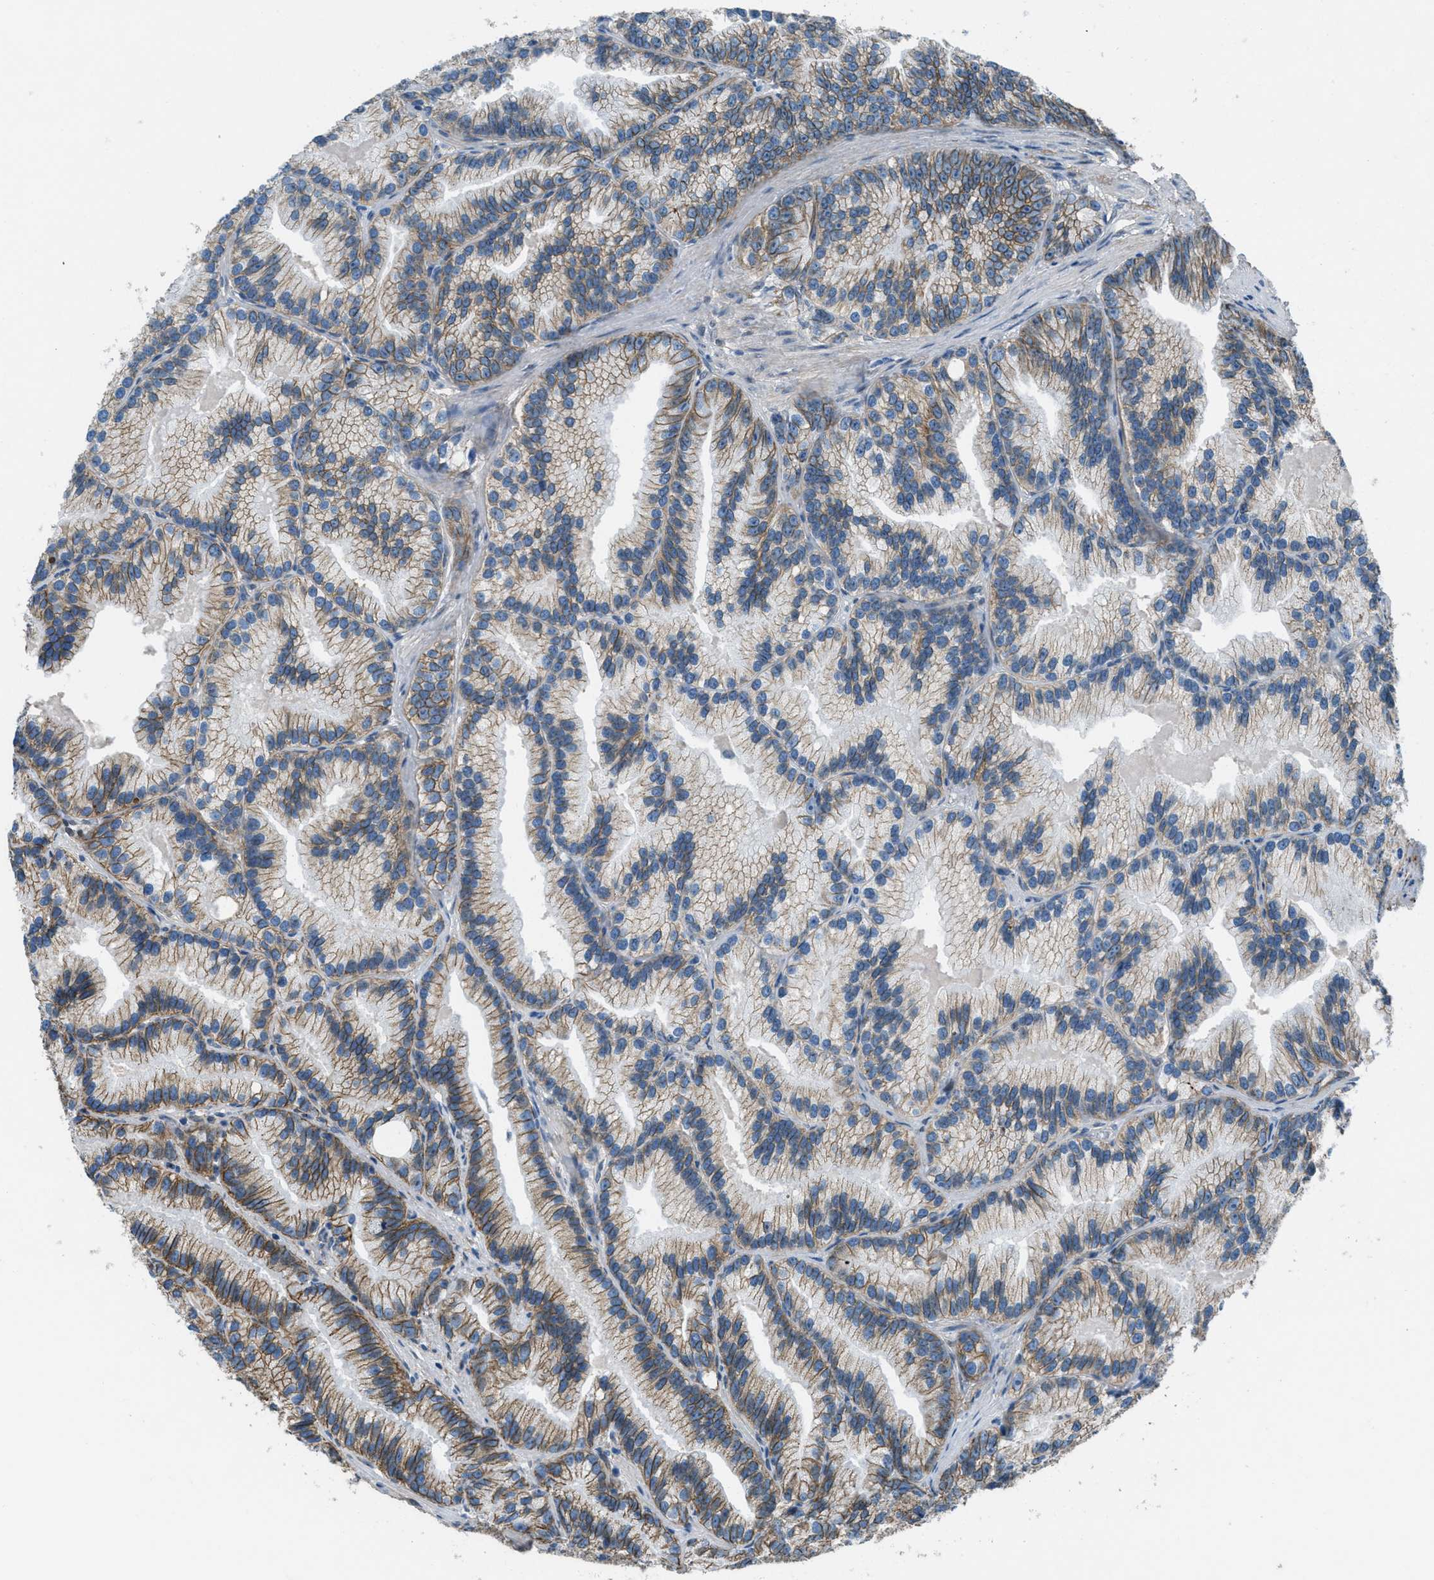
{"staining": {"intensity": "moderate", "quantity": ">75%", "location": "cytoplasmic/membranous"}, "tissue": "prostate cancer", "cell_type": "Tumor cells", "image_type": "cancer", "snomed": [{"axis": "morphology", "description": "Adenocarcinoma, Low grade"}, {"axis": "topography", "description": "Prostate"}], "caption": "Protein staining of low-grade adenocarcinoma (prostate) tissue displays moderate cytoplasmic/membranous positivity in about >75% of tumor cells.", "gene": "FBN1", "patient": {"sex": "male", "age": 89}}